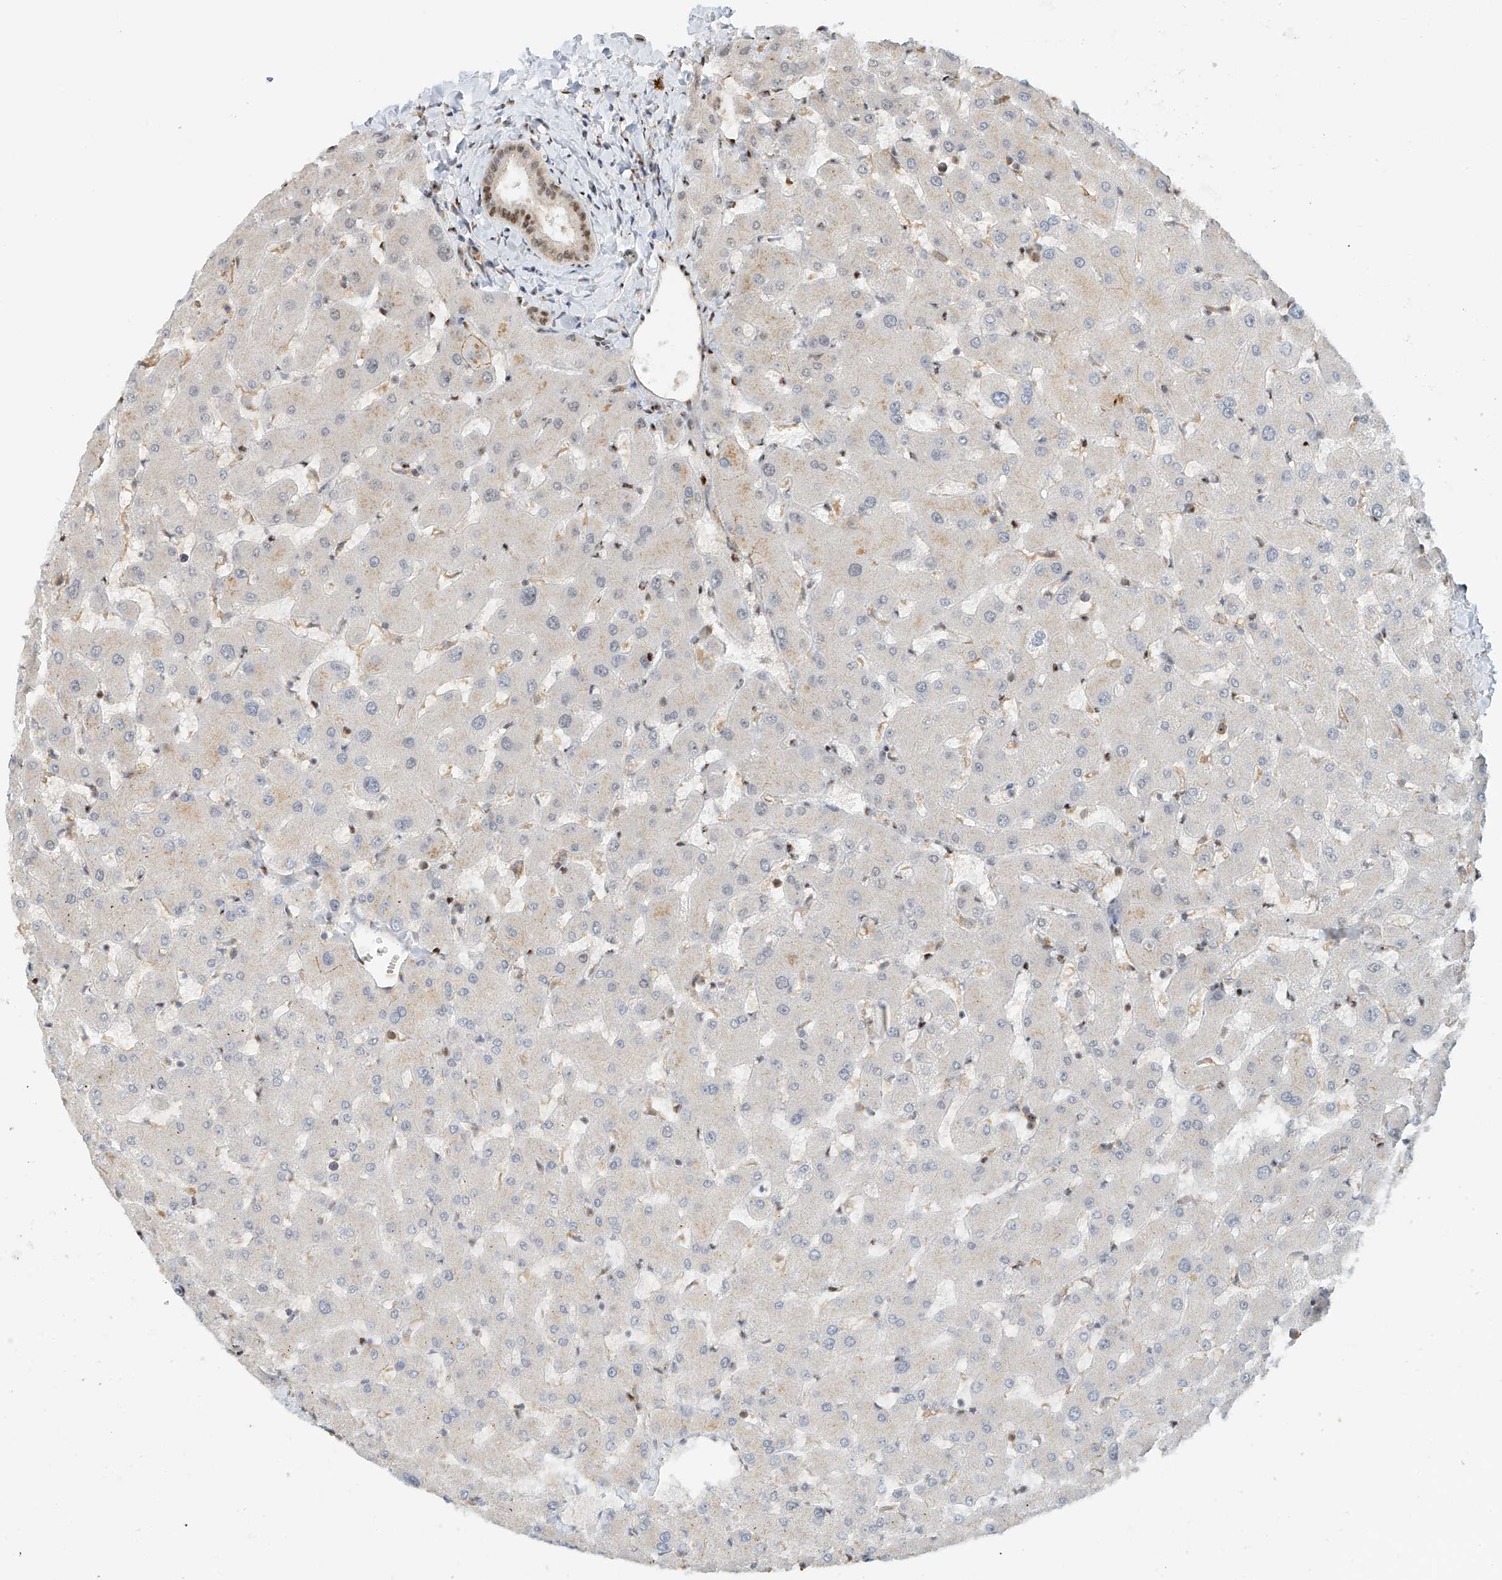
{"staining": {"intensity": "moderate", "quantity": "<25%", "location": "nuclear"}, "tissue": "liver", "cell_type": "Cholangiocytes", "image_type": "normal", "snomed": [{"axis": "morphology", "description": "Normal tissue, NOS"}, {"axis": "topography", "description": "Liver"}], "caption": "IHC micrograph of normal human liver stained for a protein (brown), which displays low levels of moderate nuclear positivity in about <25% of cholangiocytes.", "gene": "ZNF514", "patient": {"sex": "female", "age": 63}}